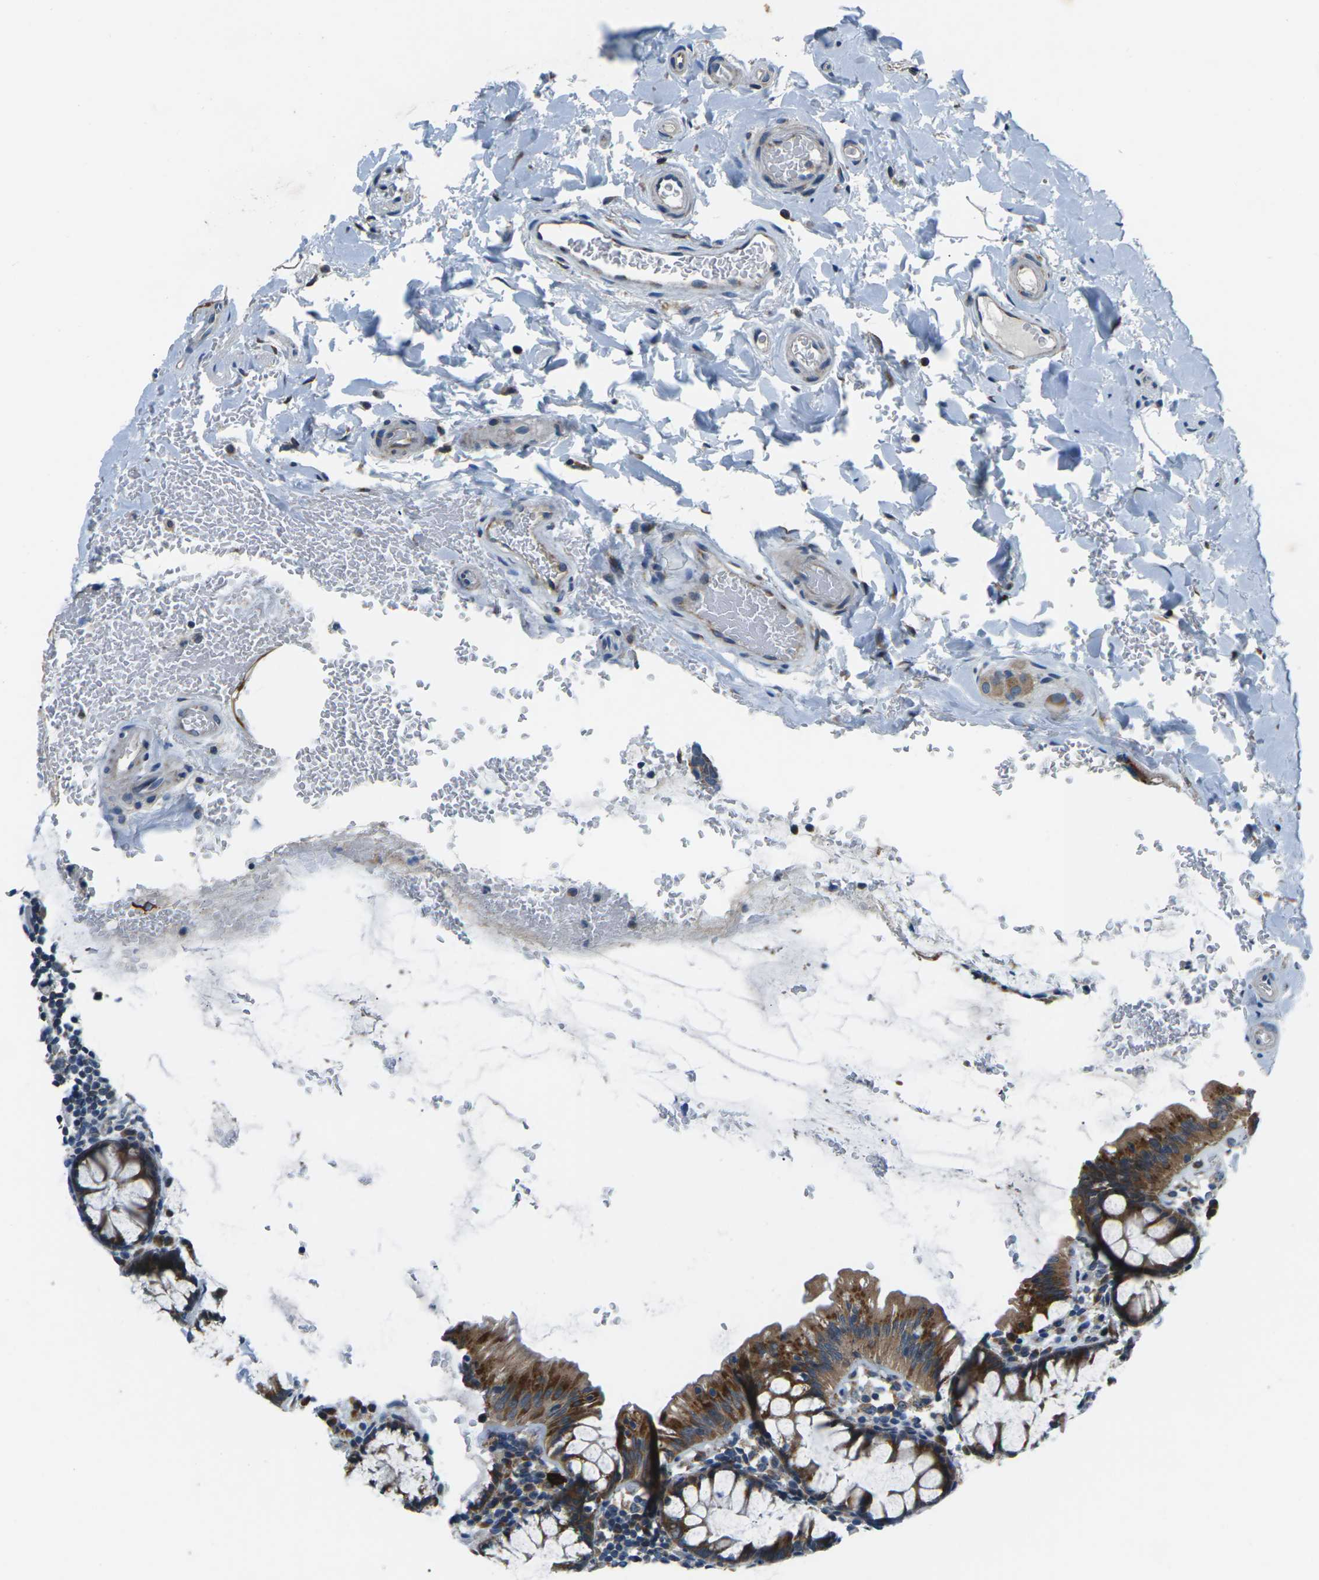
{"staining": {"intensity": "weak", "quantity": ">75%", "location": "cytoplasmic/membranous"}, "tissue": "colon", "cell_type": "Endothelial cells", "image_type": "normal", "snomed": [{"axis": "morphology", "description": "Normal tissue, NOS"}, {"axis": "topography", "description": "Colon"}], "caption": "The immunohistochemical stain labels weak cytoplasmic/membranous staining in endothelial cells of normal colon. (IHC, brightfield microscopy, high magnification).", "gene": "GABRP", "patient": {"sex": "female", "age": 80}}